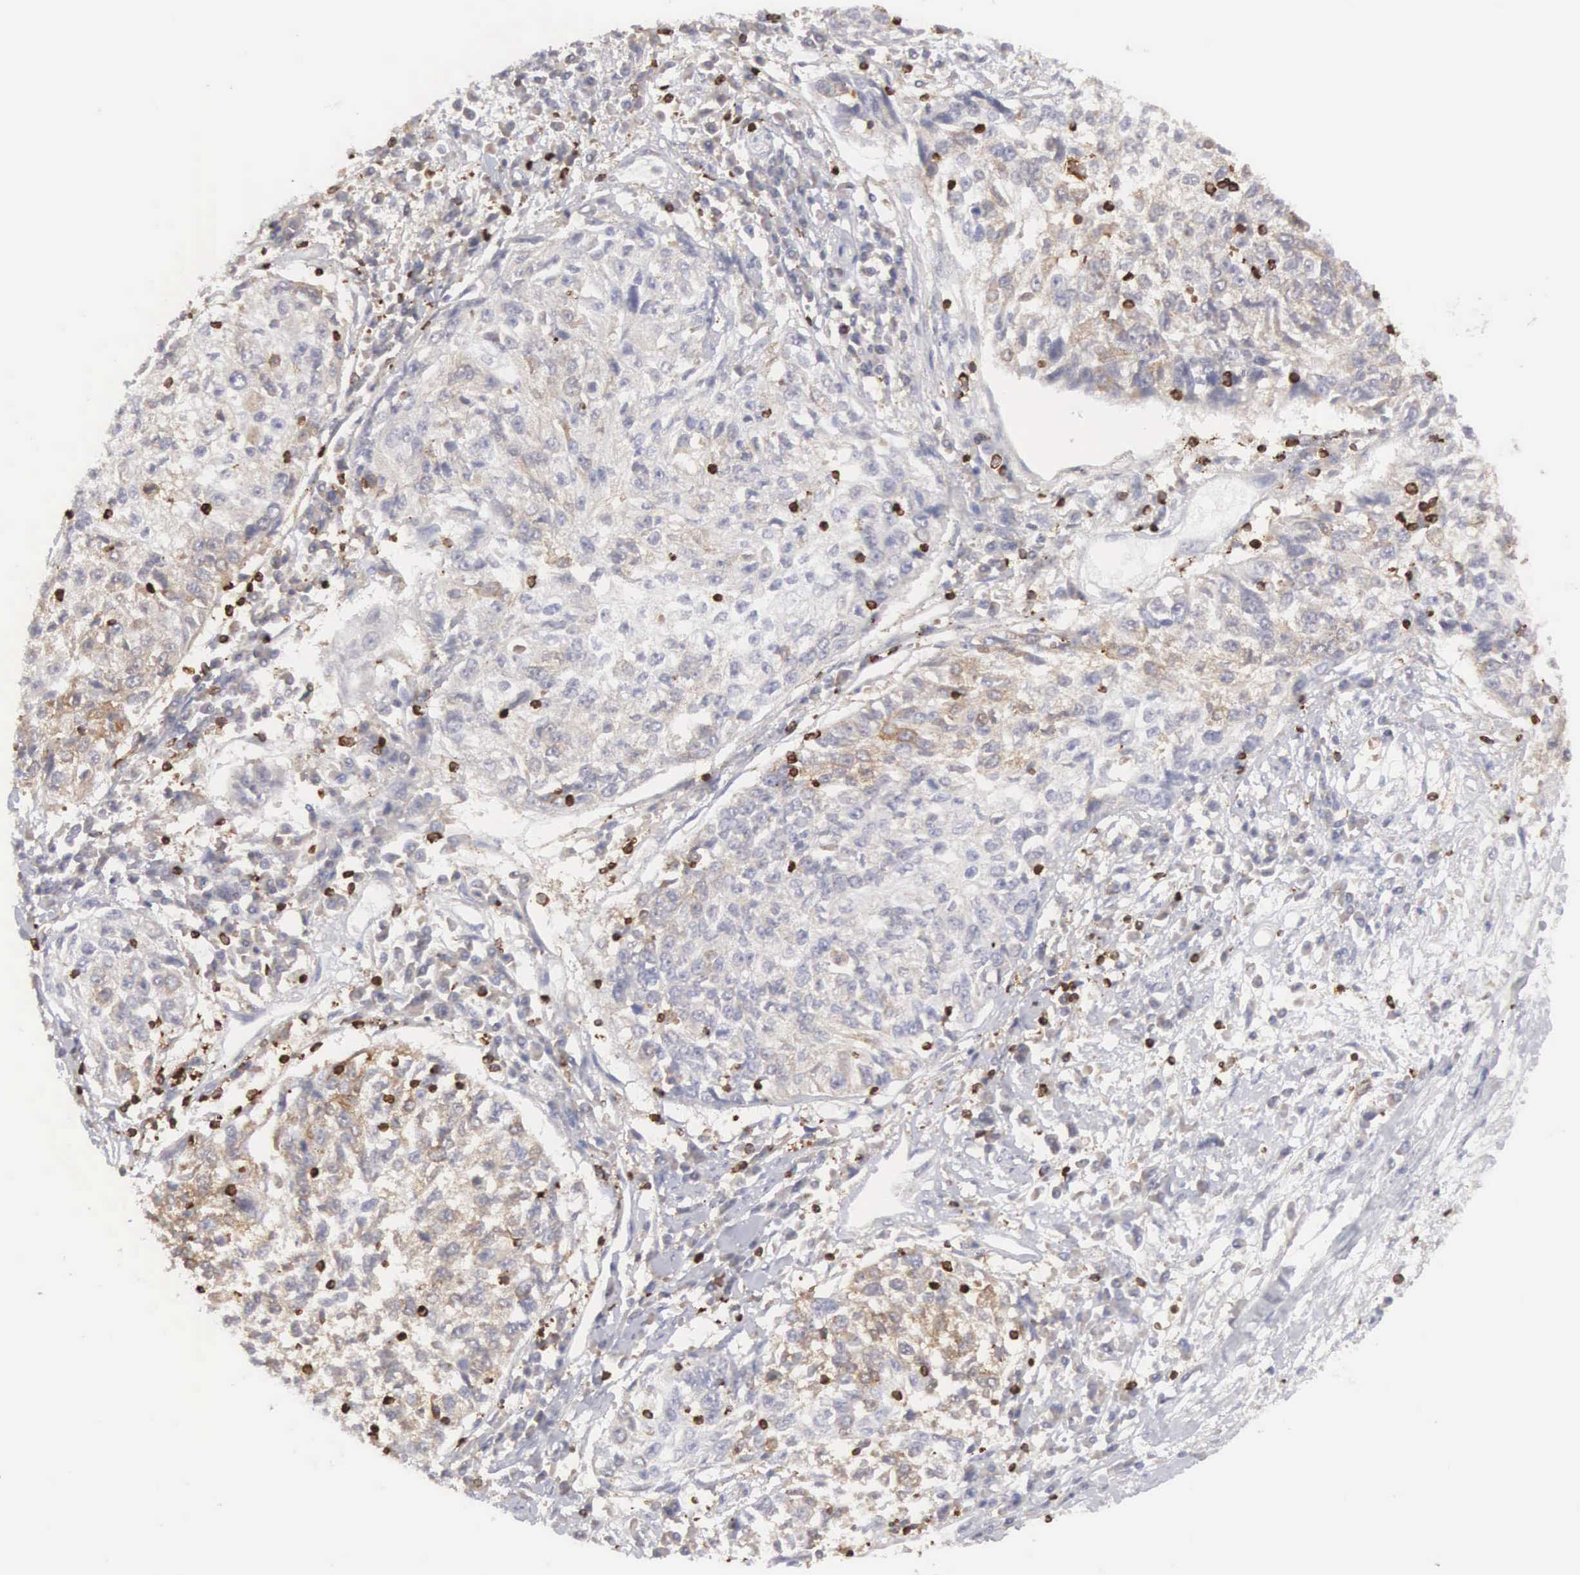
{"staining": {"intensity": "weak", "quantity": "25%-75%", "location": "cytoplasmic/membranous"}, "tissue": "cervical cancer", "cell_type": "Tumor cells", "image_type": "cancer", "snomed": [{"axis": "morphology", "description": "Squamous cell carcinoma, NOS"}, {"axis": "topography", "description": "Cervix"}], "caption": "Brown immunohistochemical staining in human cervical squamous cell carcinoma demonstrates weak cytoplasmic/membranous positivity in approximately 25%-75% of tumor cells. (DAB (3,3'-diaminobenzidine) IHC, brown staining for protein, blue staining for nuclei).", "gene": "SH3BP1", "patient": {"sex": "female", "age": 57}}